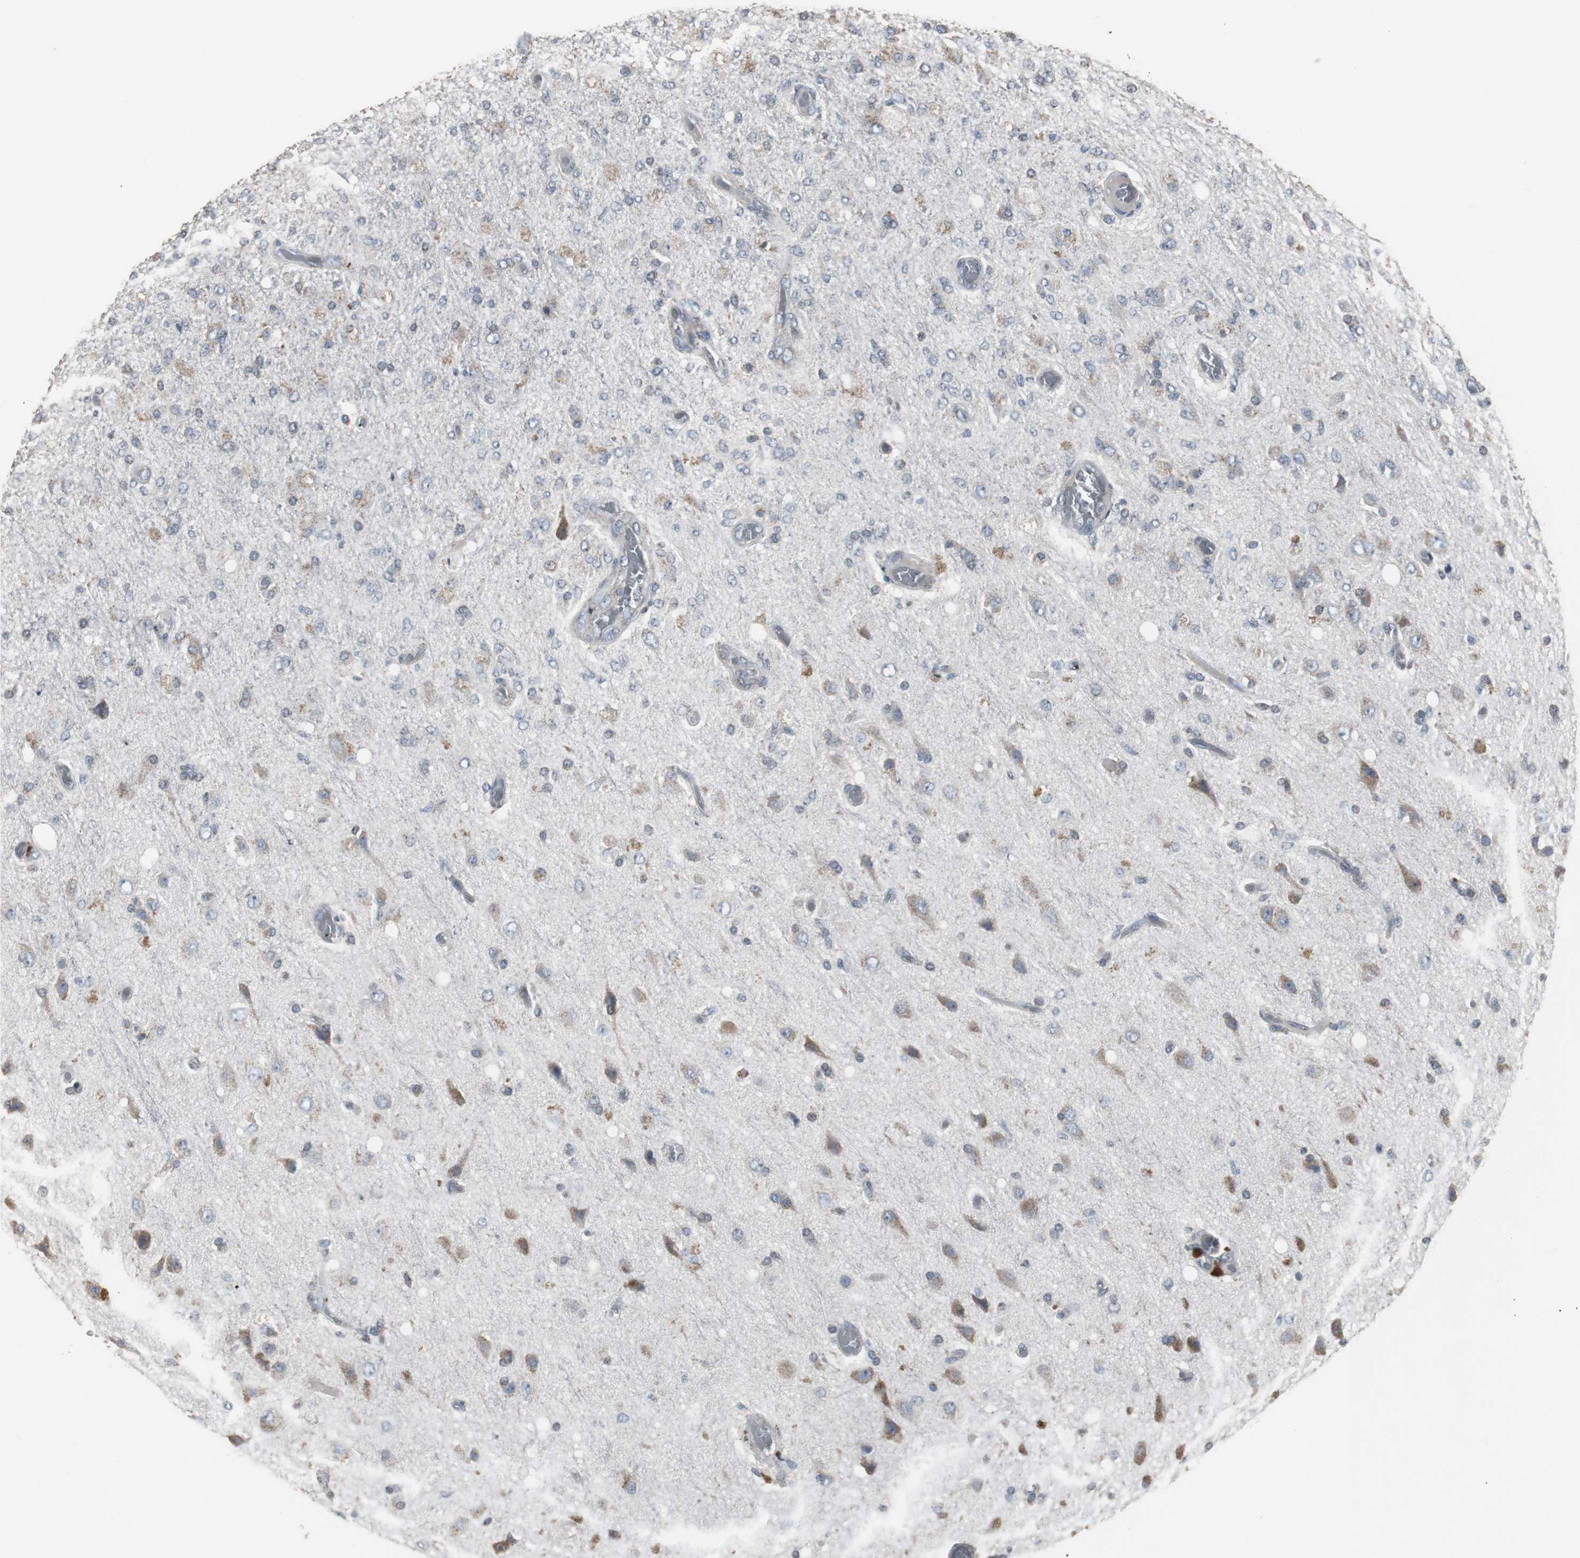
{"staining": {"intensity": "negative", "quantity": "none", "location": "none"}, "tissue": "glioma", "cell_type": "Tumor cells", "image_type": "cancer", "snomed": [{"axis": "morphology", "description": "Normal tissue, NOS"}, {"axis": "morphology", "description": "Glioma, malignant, High grade"}, {"axis": "topography", "description": "Cerebral cortex"}], "caption": "Human malignant glioma (high-grade) stained for a protein using immunohistochemistry (IHC) exhibits no expression in tumor cells.", "gene": "ACAA1", "patient": {"sex": "male", "age": 77}}